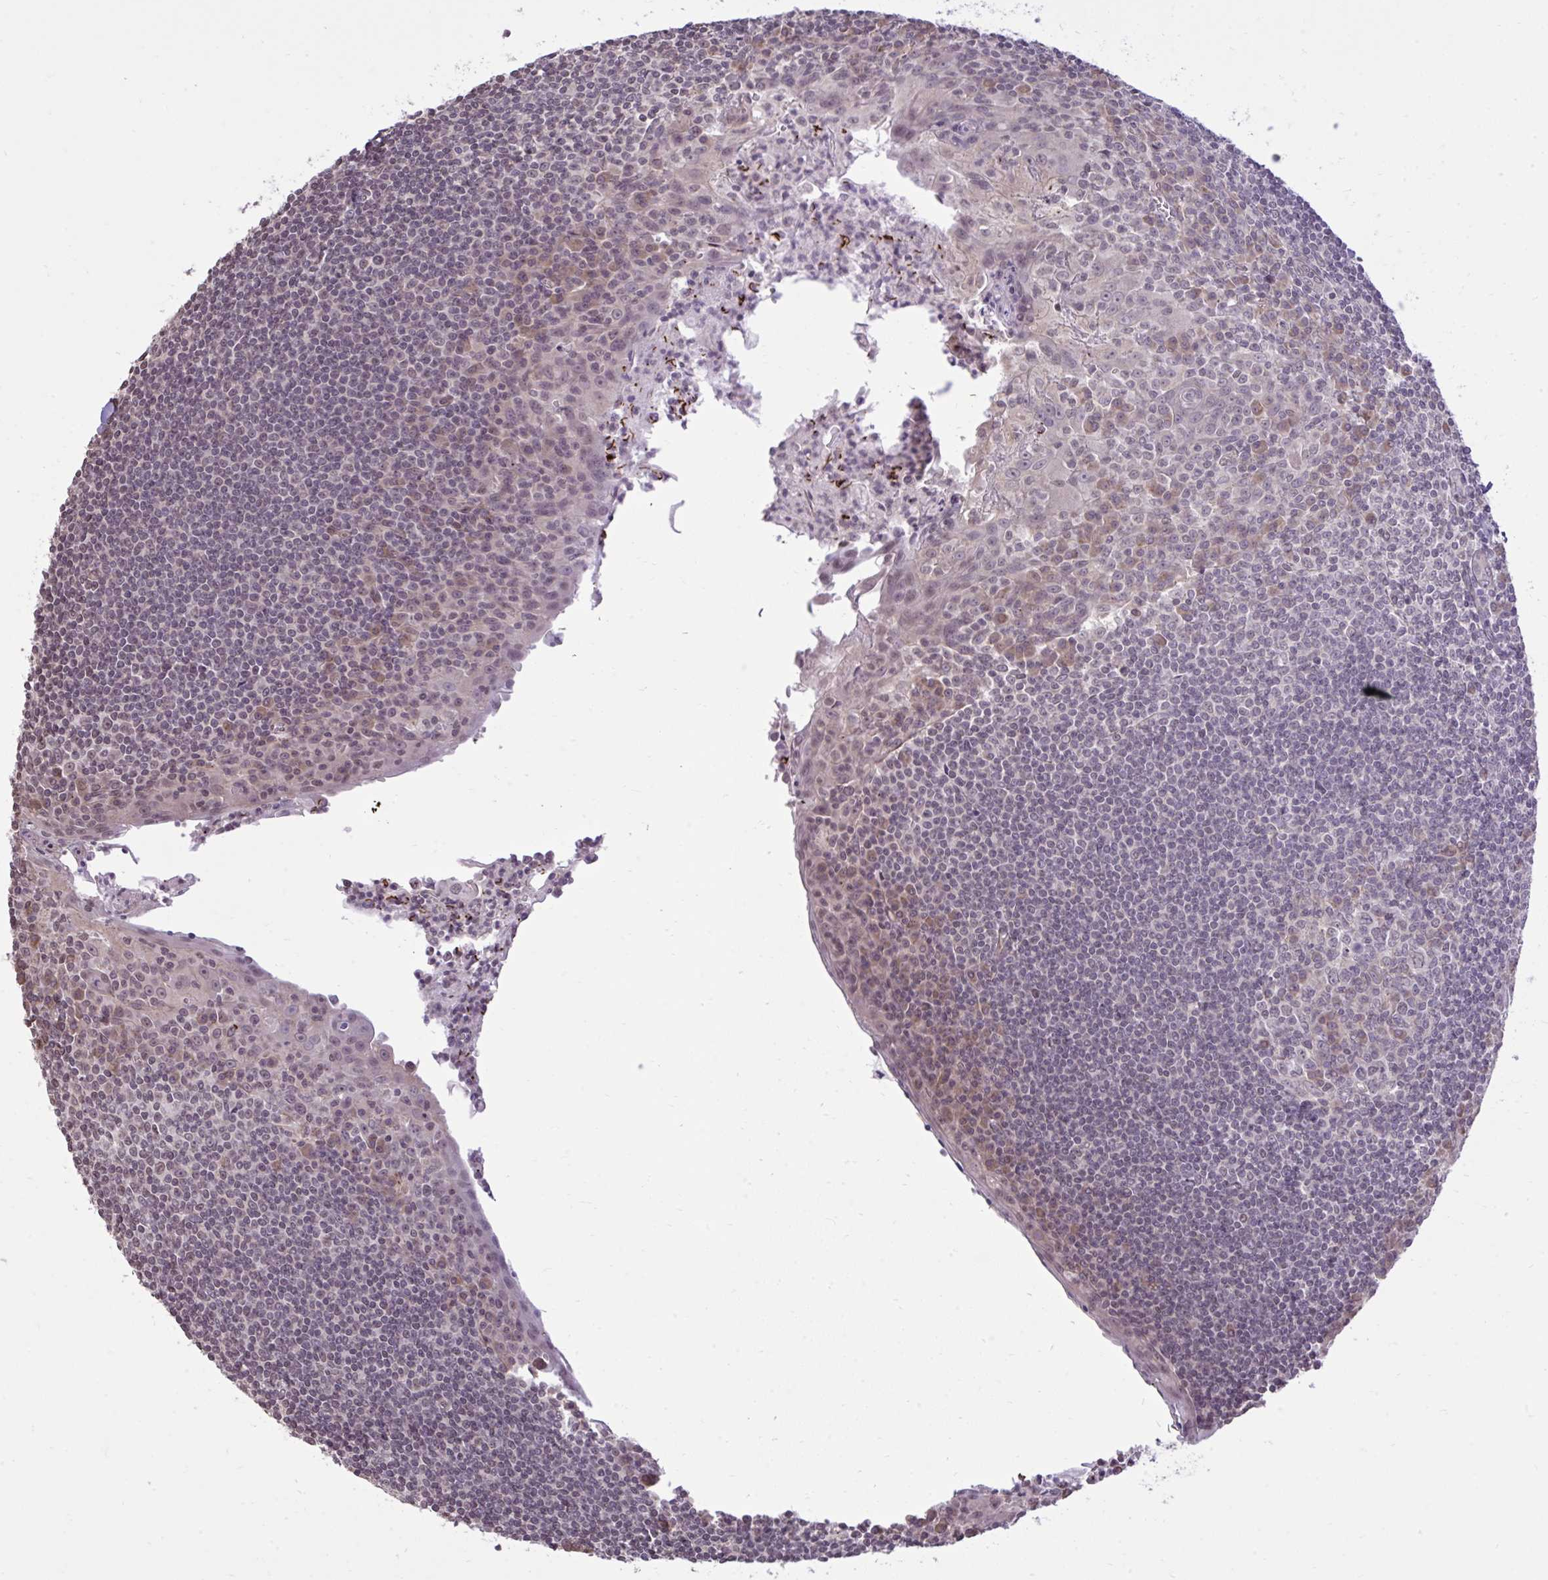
{"staining": {"intensity": "weak", "quantity": "<25%", "location": "cytoplasmic/membranous"}, "tissue": "tonsil", "cell_type": "Germinal center cells", "image_type": "normal", "snomed": [{"axis": "morphology", "description": "Normal tissue, NOS"}, {"axis": "topography", "description": "Tonsil"}], "caption": "Human tonsil stained for a protein using IHC exhibits no expression in germinal center cells.", "gene": "CYP20A1", "patient": {"sex": "male", "age": 27}}